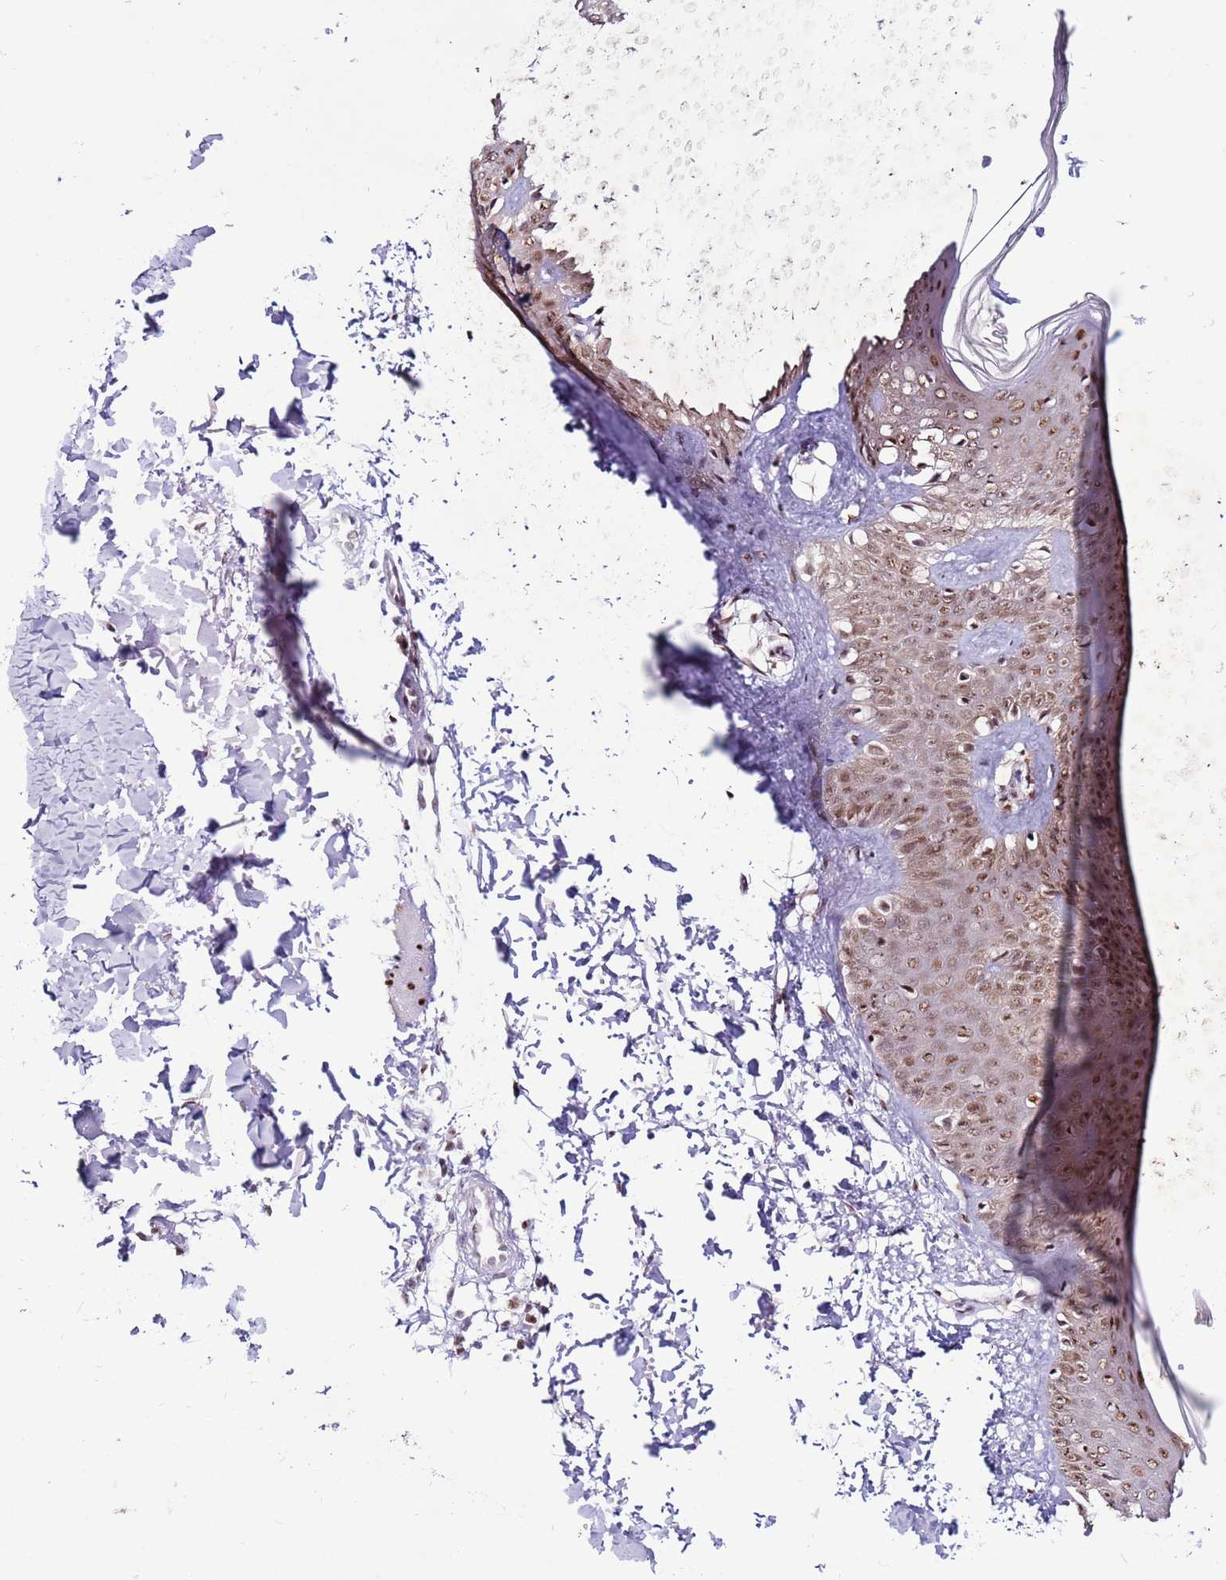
{"staining": {"intensity": "negative", "quantity": "none", "location": "none"}, "tissue": "skin", "cell_type": "Fibroblasts", "image_type": "normal", "snomed": [{"axis": "morphology", "description": "Normal tissue, NOS"}, {"axis": "topography", "description": "Skin"}], "caption": "Immunohistochemistry image of benign human skin stained for a protein (brown), which exhibits no expression in fibroblasts.", "gene": "KPNA4", "patient": {"sex": "male", "age": 37}}